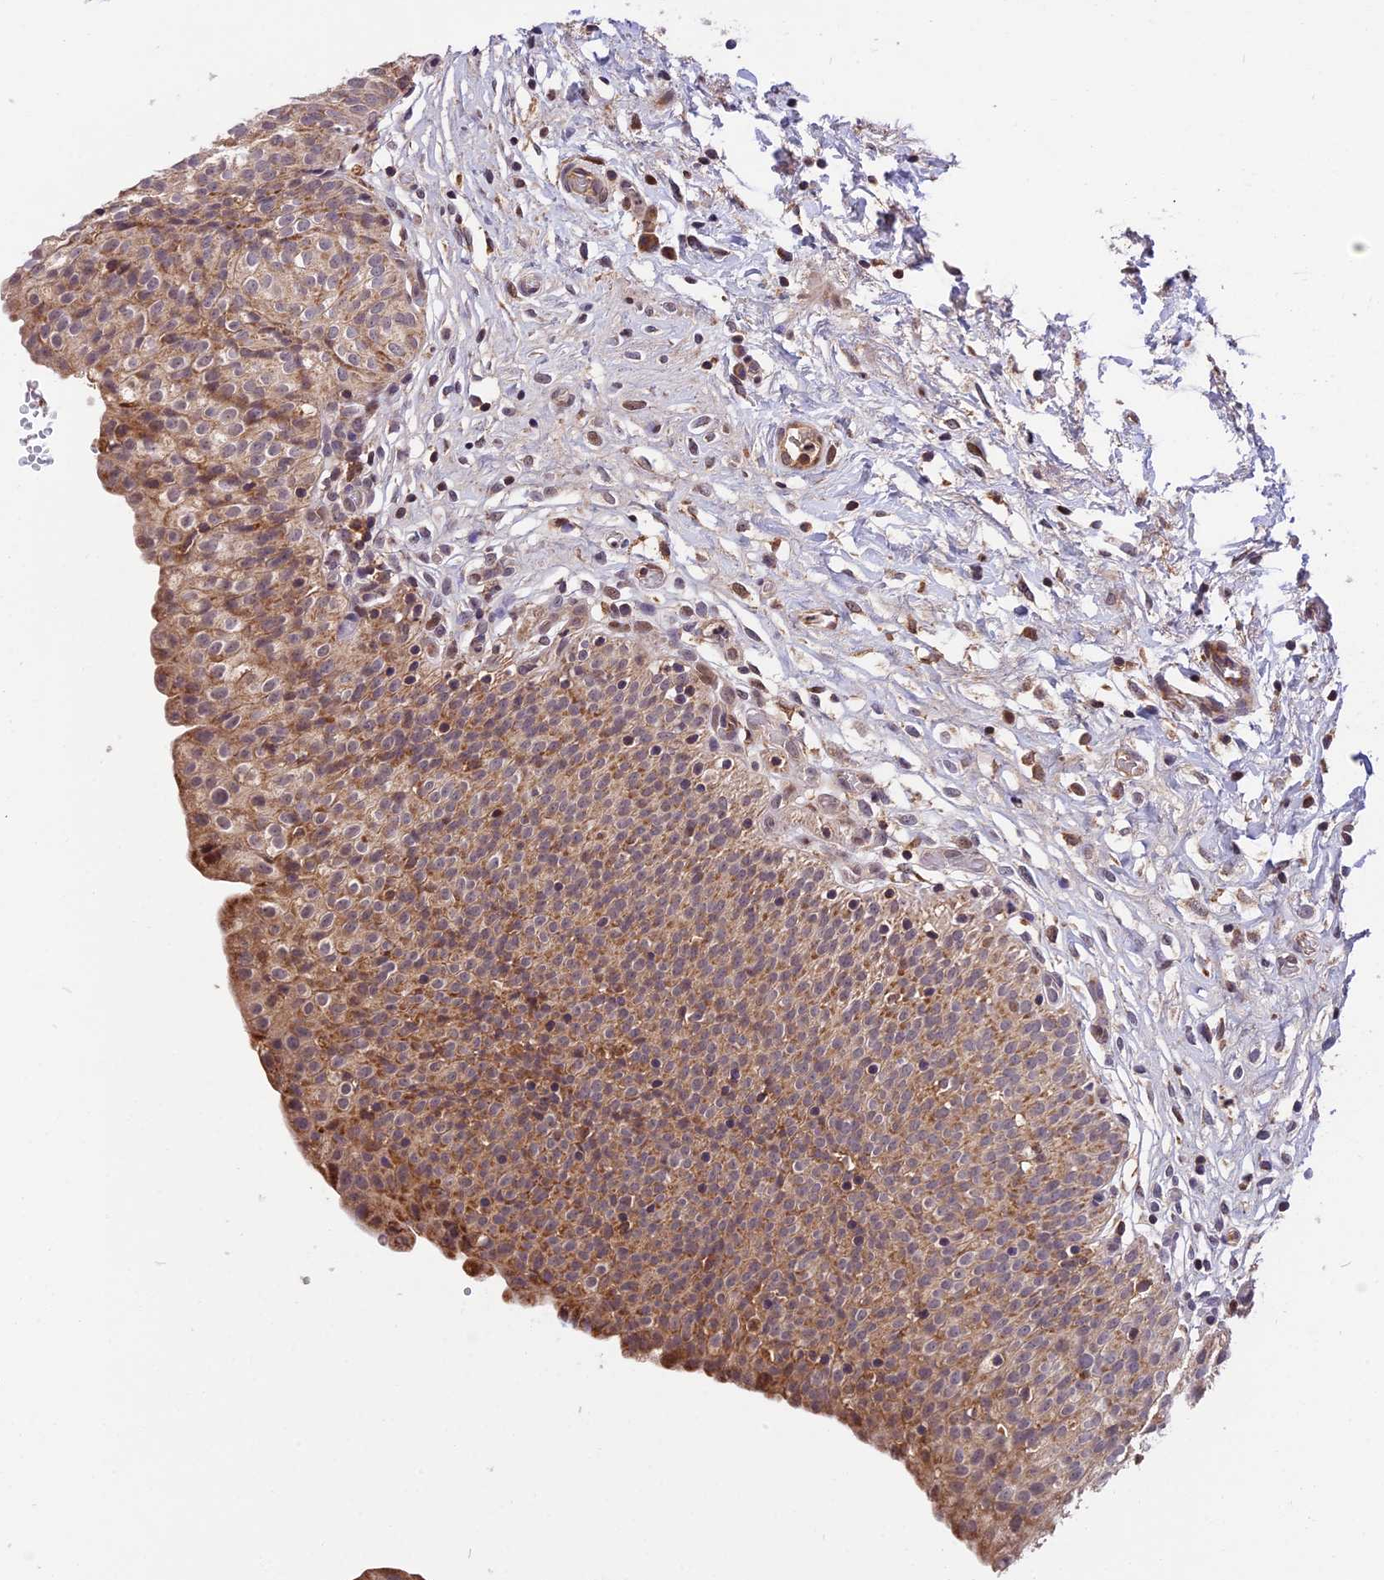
{"staining": {"intensity": "moderate", "quantity": ">75%", "location": "cytoplasmic/membranous,nuclear"}, "tissue": "urinary bladder", "cell_type": "Urothelial cells", "image_type": "normal", "snomed": [{"axis": "morphology", "description": "Normal tissue, NOS"}, {"axis": "topography", "description": "Urinary bladder"}], "caption": "Urinary bladder was stained to show a protein in brown. There is medium levels of moderate cytoplasmic/membranous,nuclear expression in about >75% of urothelial cells. The staining is performed using DAB brown chromogen to label protein expression. The nuclei are counter-stained blue using hematoxylin.", "gene": "RERGL", "patient": {"sex": "male", "age": 55}}